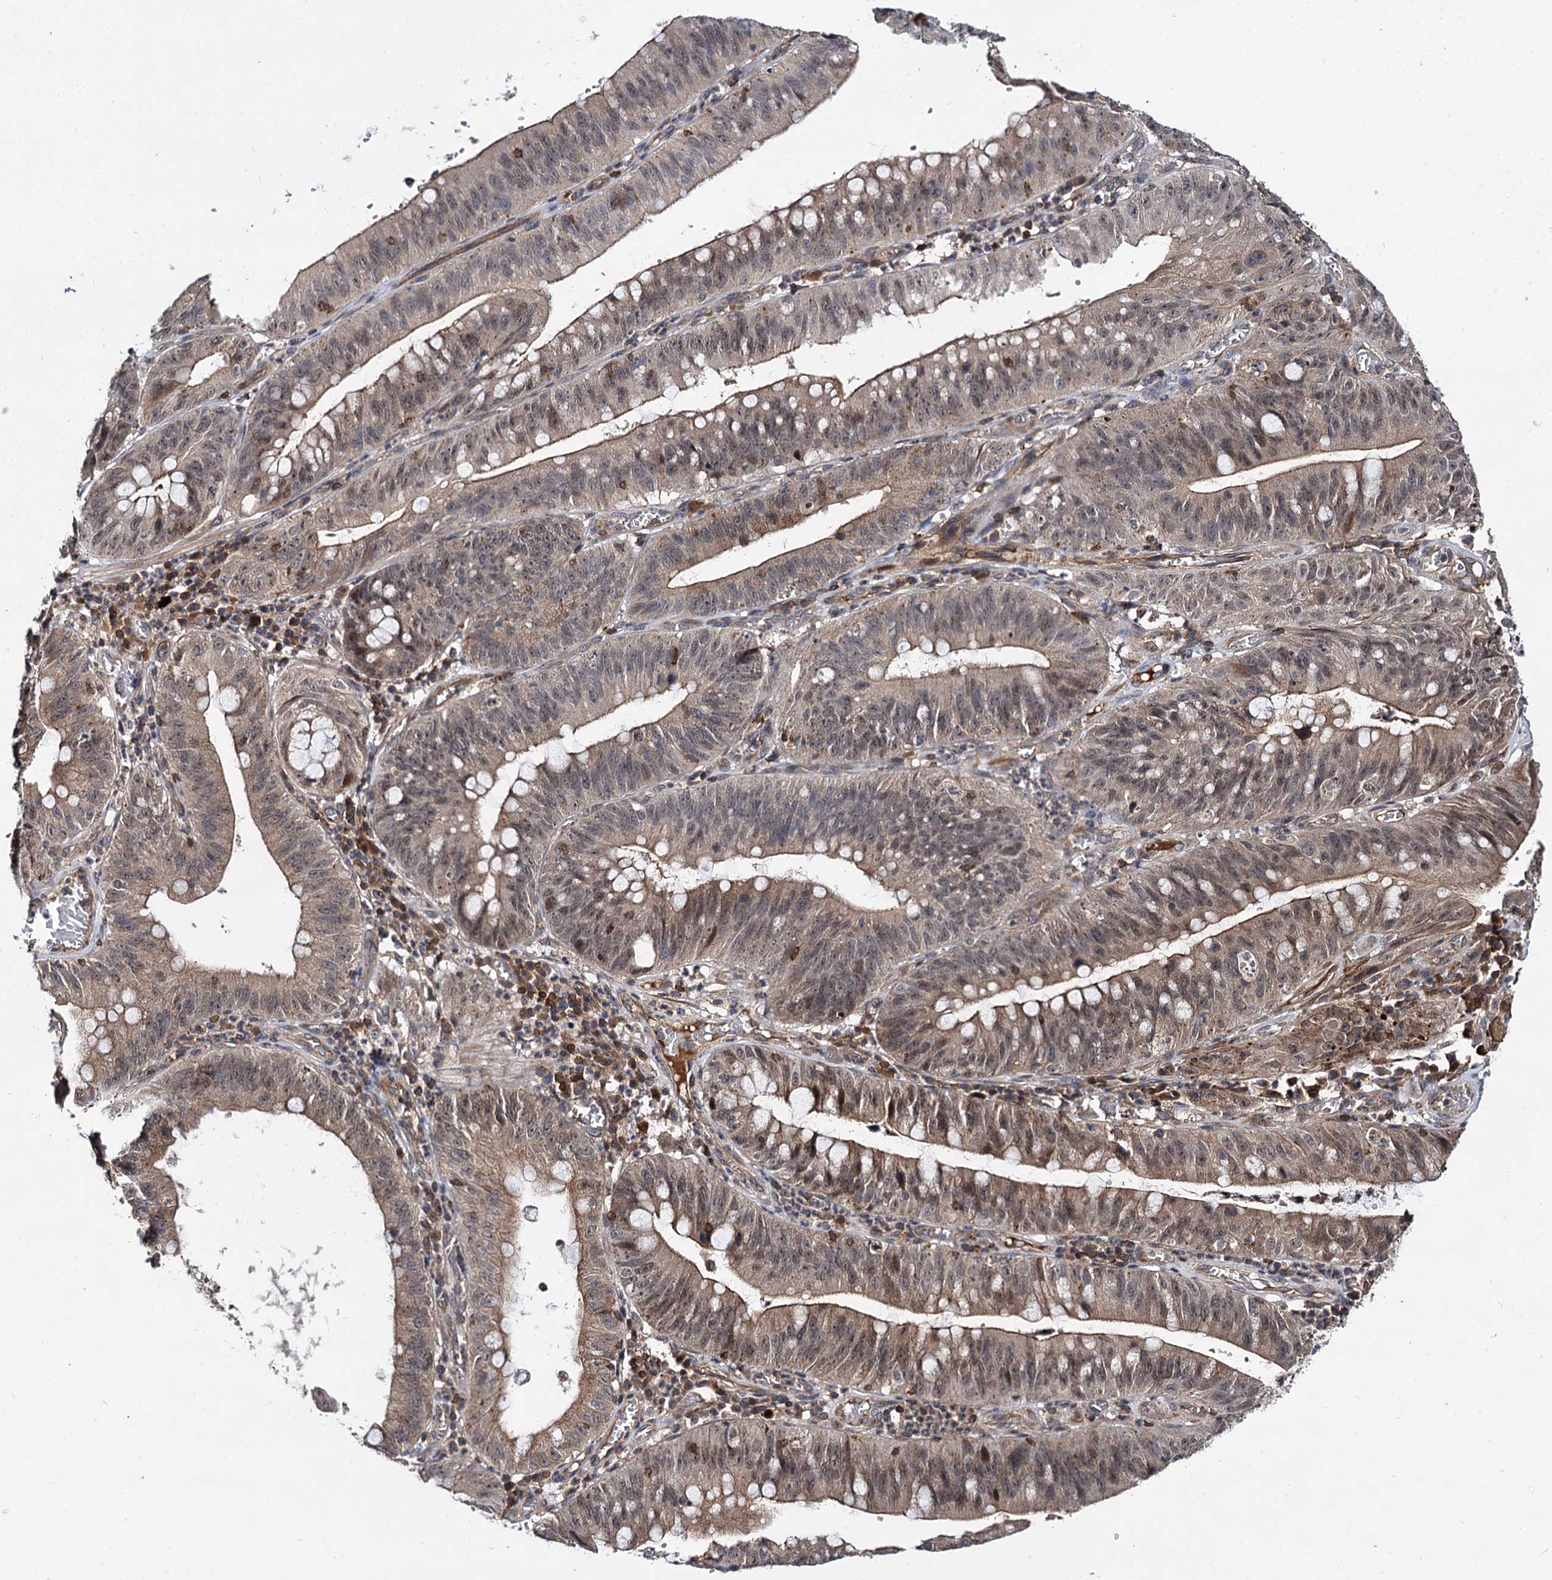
{"staining": {"intensity": "moderate", "quantity": "25%-75%", "location": "cytoplasmic/membranous,nuclear"}, "tissue": "stomach cancer", "cell_type": "Tumor cells", "image_type": "cancer", "snomed": [{"axis": "morphology", "description": "Adenocarcinoma, NOS"}, {"axis": "topography", "description": "Stomach"}], "caption": "Immunohistochemistry (IHC) histopathology image of stomach cancer (adenocarcinoma) stained for a protein (brown), which exhibits medium levels of moderate cytoplasmic/membranous and nuclear expression in approximately 25%-75% of tumor cells.", "gene": "ABLIM1", "patient": {"sex": "male", "age": 59}}